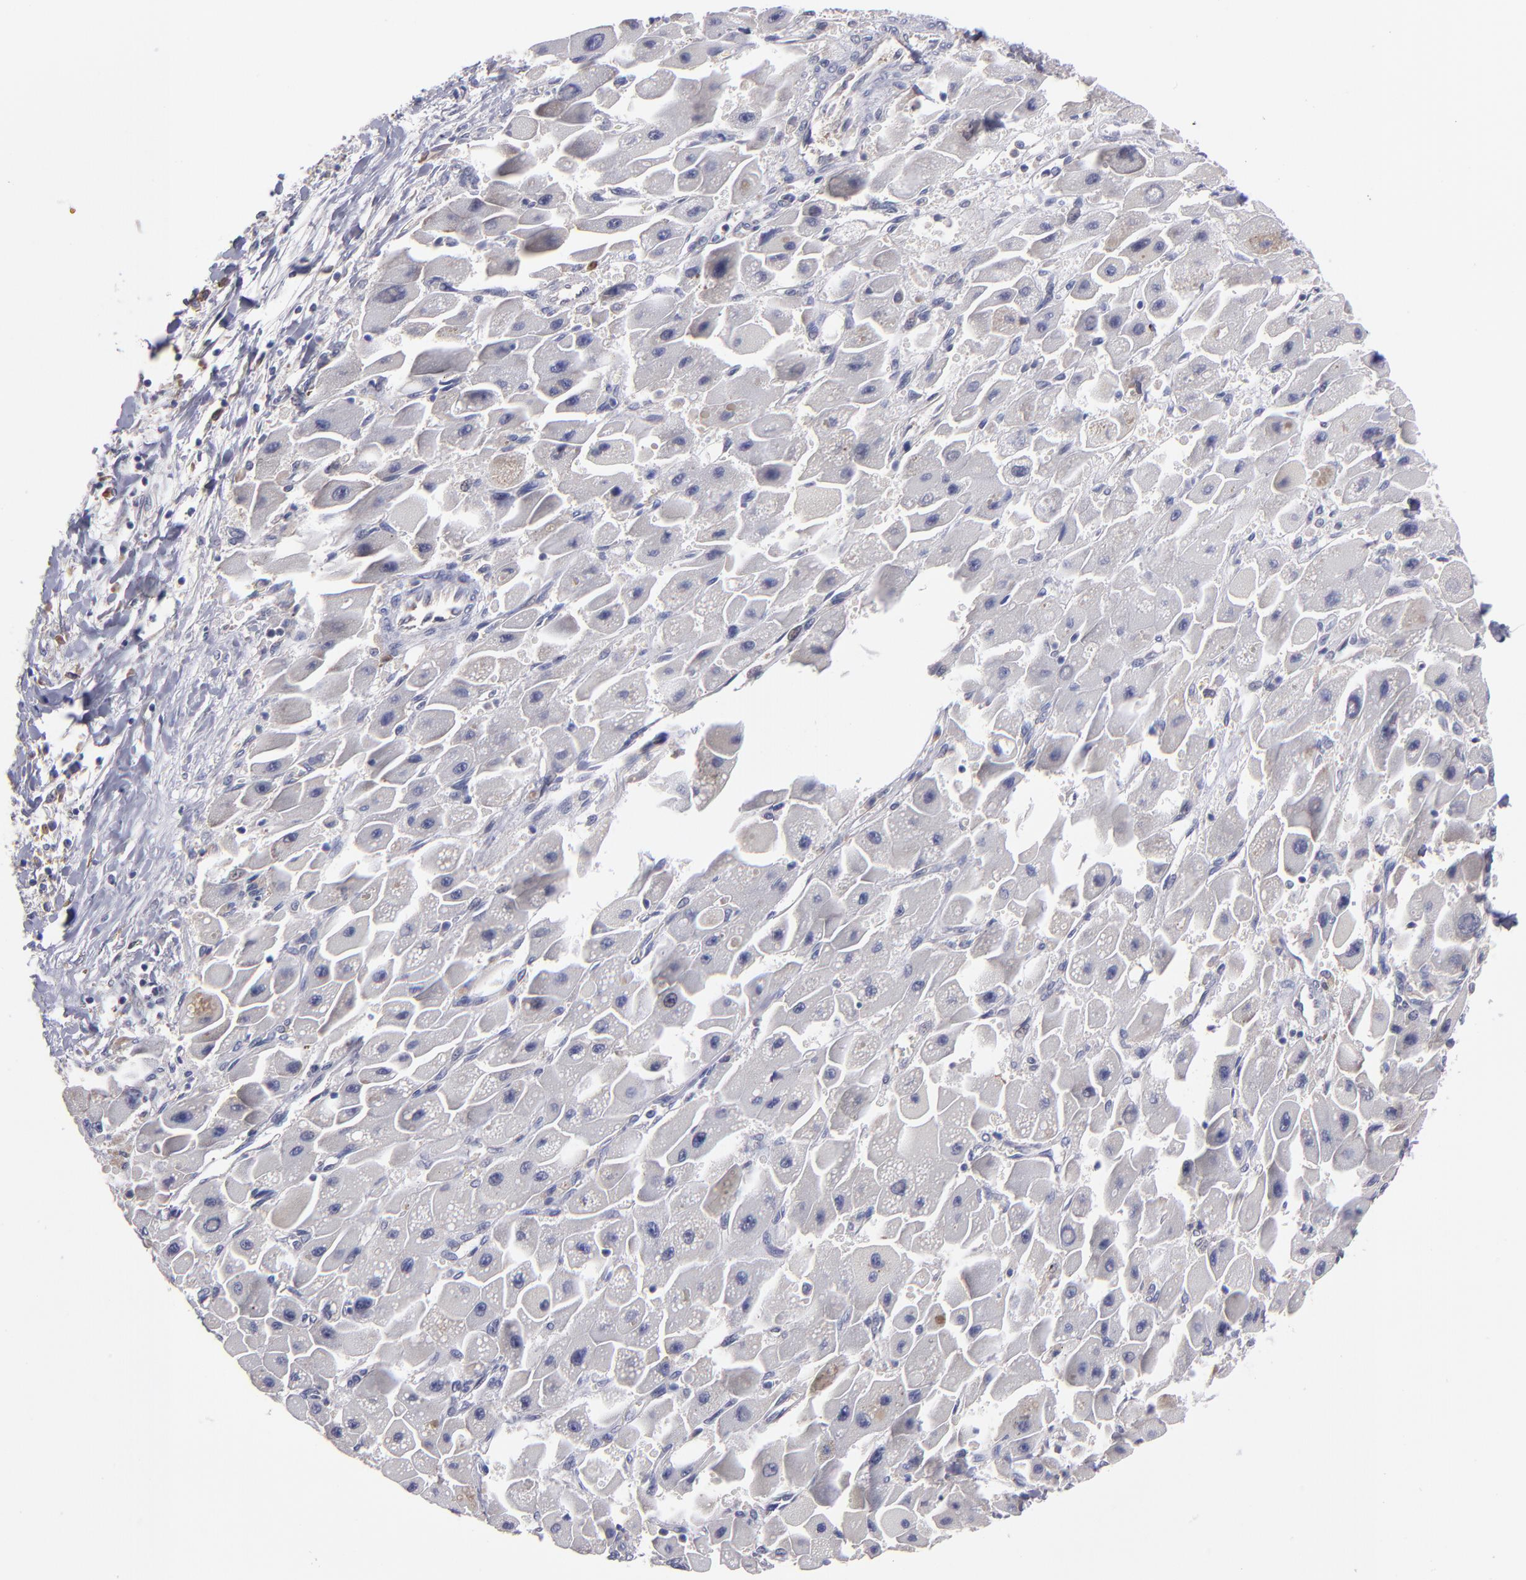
{"staining": {"intensity": "weak", "quantity": "25%-75%", "location": "cytoplasmic/membranous"}, "tissue": "liver cancer", "cell_type": "Tumor cells", "image_type": "cancer", "snomed": [{"axis": "morphology", "description": "Carcinoma, Hepatocellular, NOS"}, {"axis": "topography", "description": "Liver"}], "caption": "The immunohistochemical stain shows weak cytoplasmic/membranous positivity in tumor cells of liver cancer tissue. The staining is performed using DAB (3,3'-diaminobenzidine) brown chromogen to label protein expression. The nuclei are counter-stained blue using hematoxylin.", "gene": "EIF3L", "patient": {"sex": "male", "age": 24}}